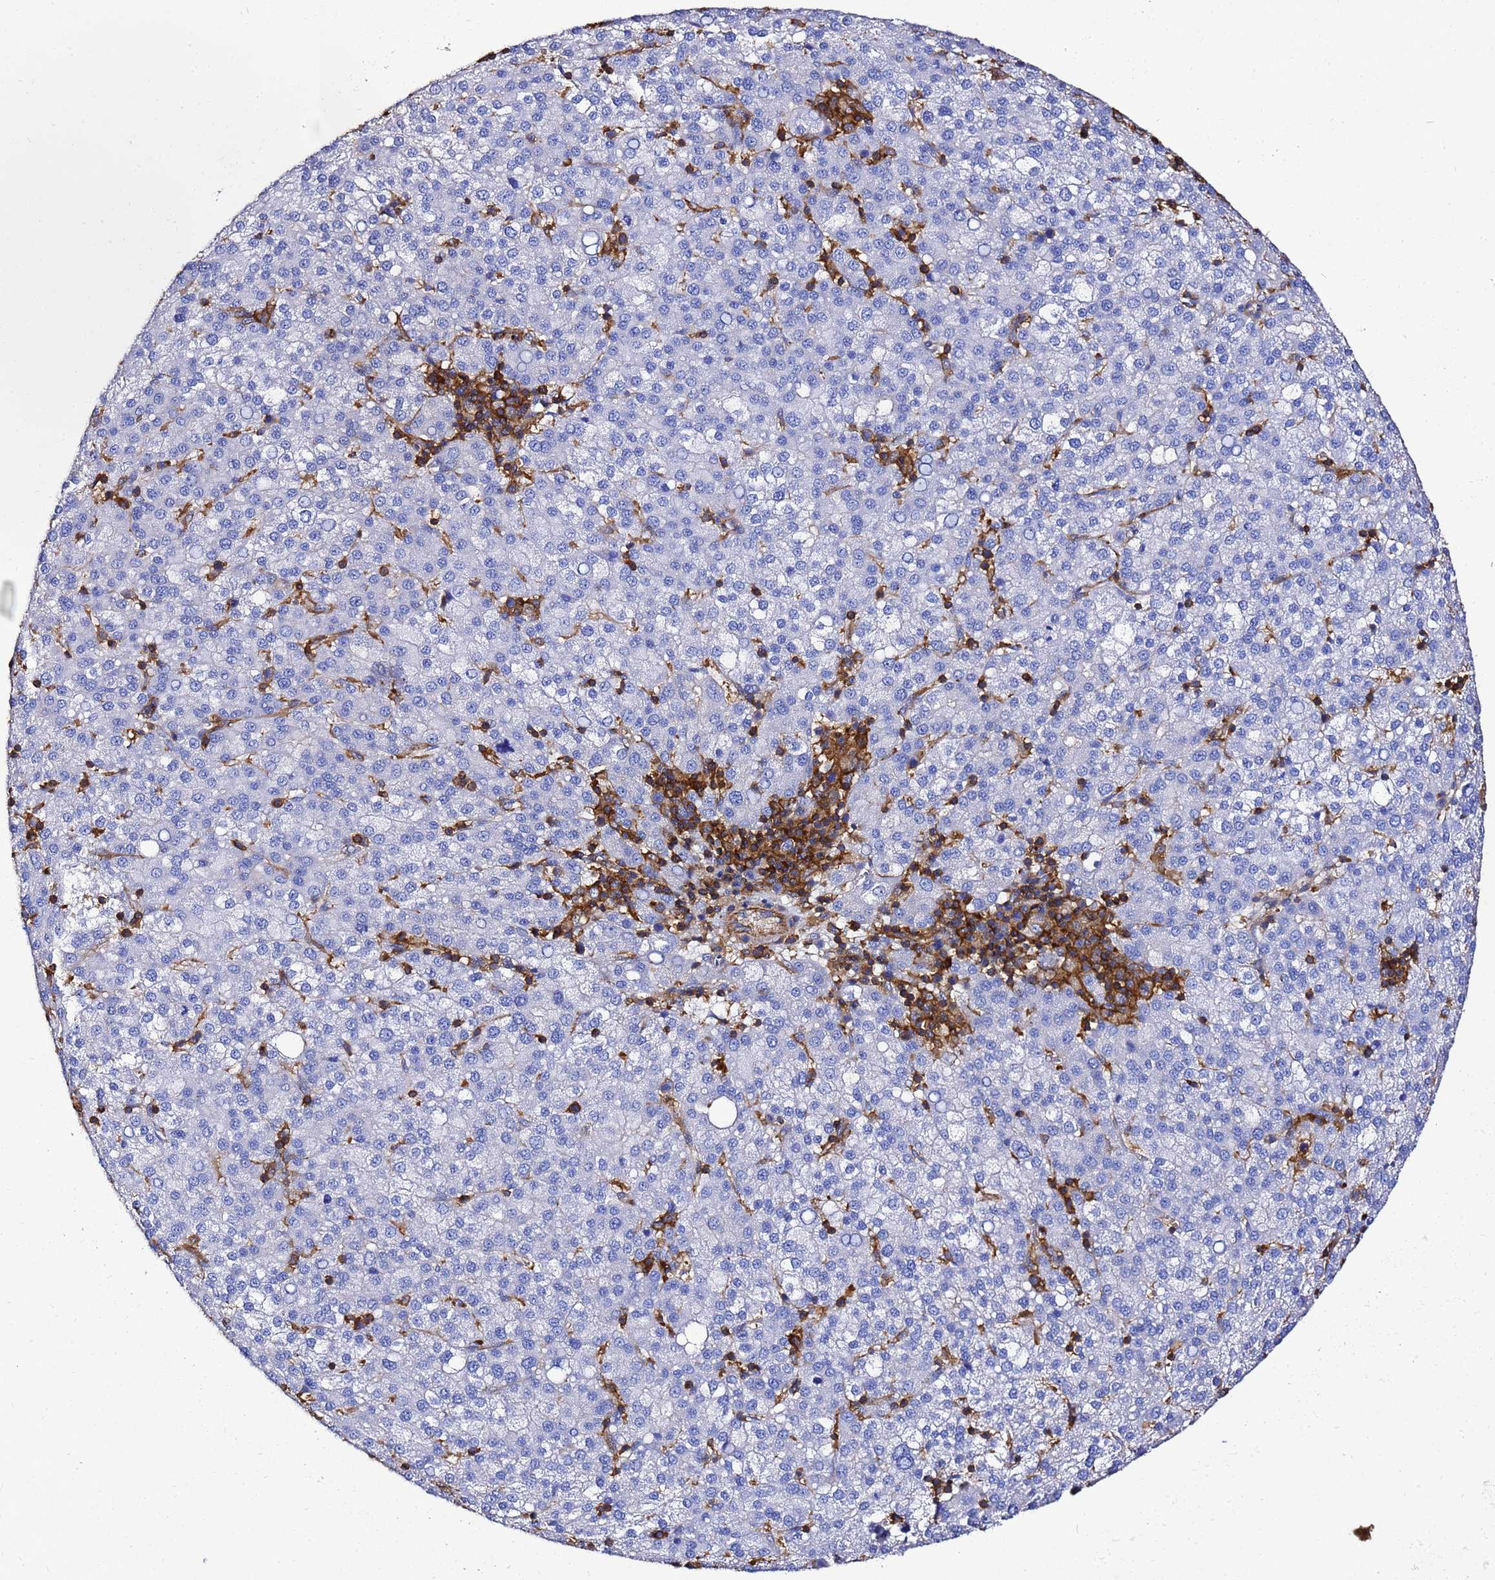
{"staining": {"intensity": "negative", "quantity": "none", "location": "none"}, "tissue": "liver cancer", "cell_type": "Tumor cells", "image_type": "cancer", "snomed": [{"axis": "morphology", "description": "Carcinoma, Hepatocellular, NOS"}, {"axis": "topography", "description": "Liver"}], "caption": "Immunohistochemical staining of liver hepatocellular carcinoma exhibits no significant staining in tumor cells.", "gene": "ACTB", "patient": {"sex": "female", "age": 58}}